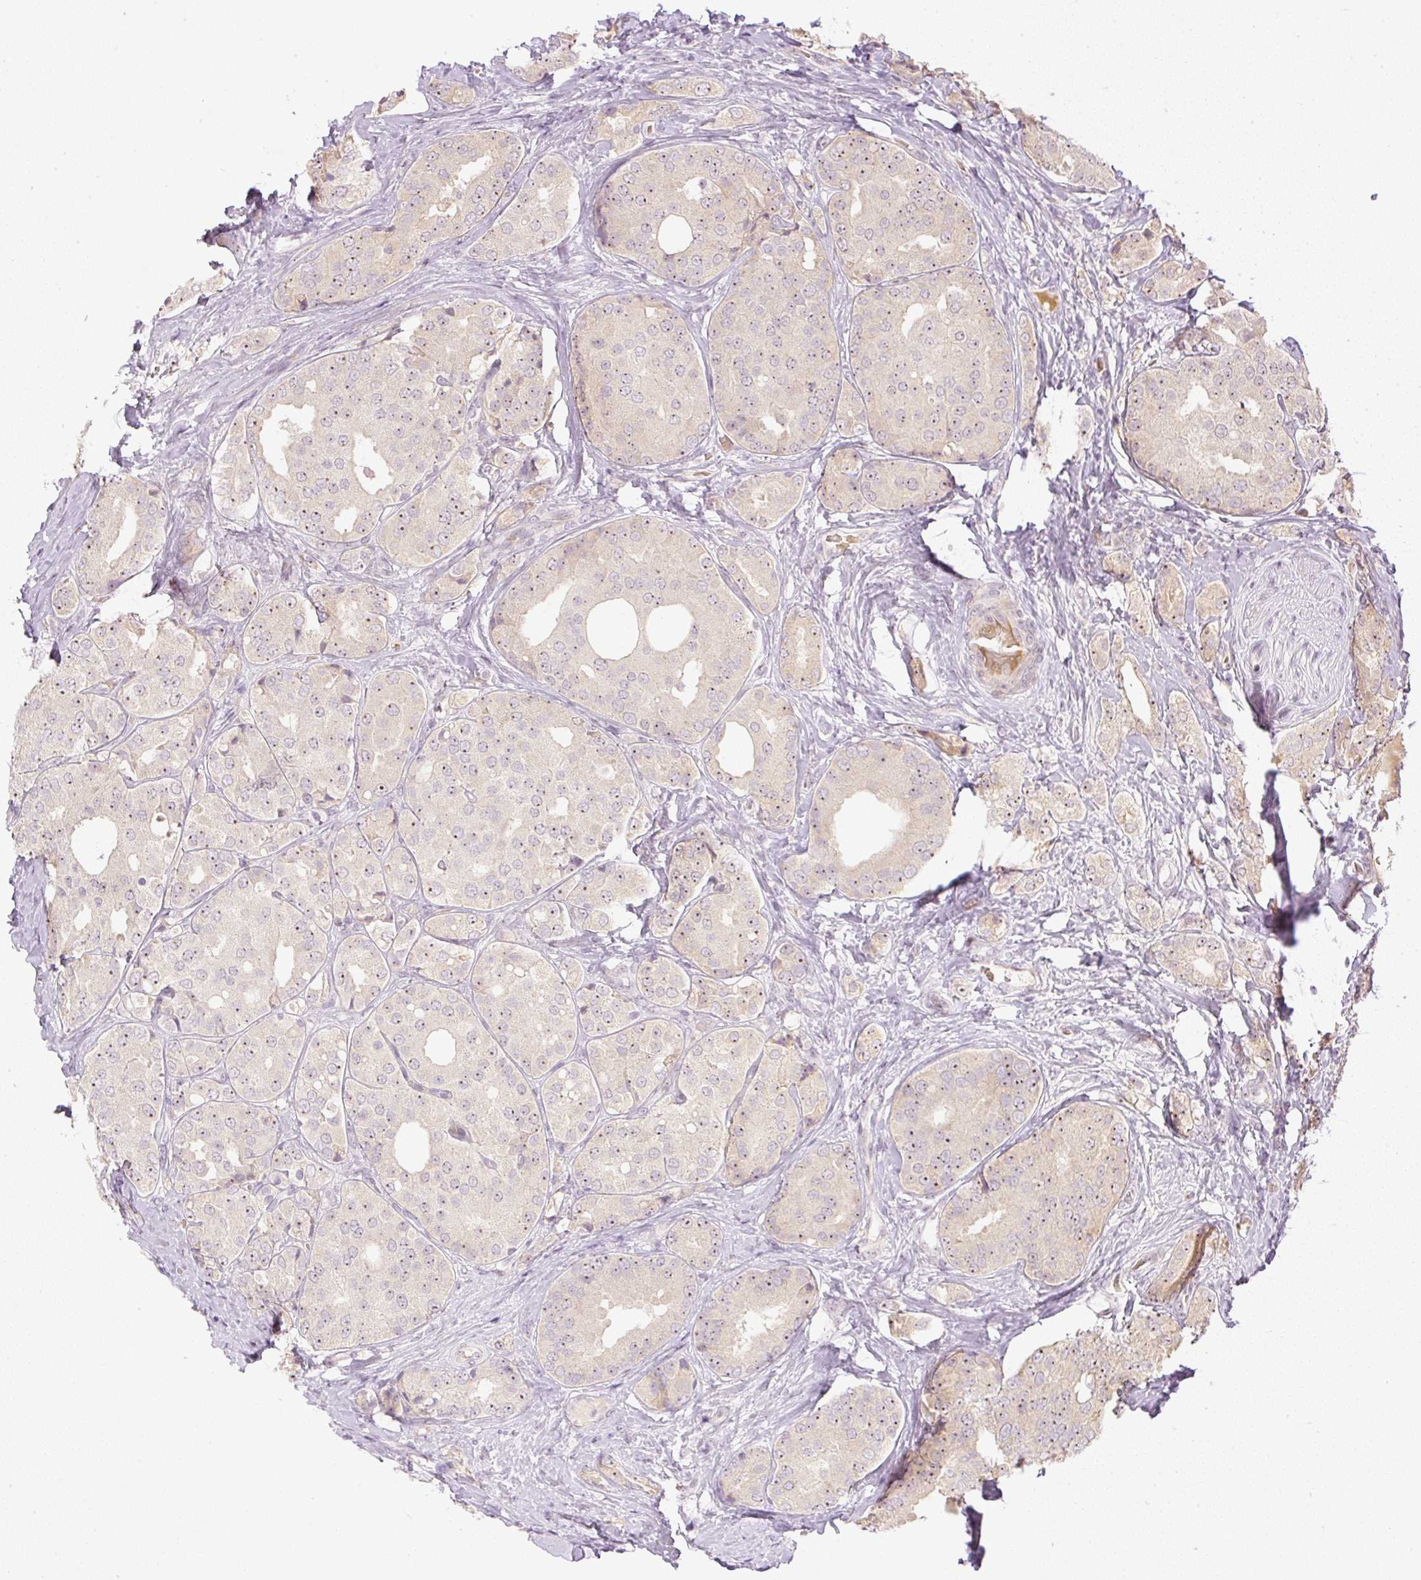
{"staining": {"intensity": "moderate", "quantity": "25%-75%", "location": "nuclear"}, "tissue": "prostate cancer", "cell_type": "Tumor cells", "image_type": "cancer", "snomed": [{"axis": "morphology", "description": "Adenocarcinoma, High grade"}, {"axis": "topography", "description": "Prostate"}], "caption": "Immunohistochemistry staining of high-grade adenocarcinoma (prostate), which exhibits medium levels of moderate nuclear expression in about 25%-75% of tumor cells indicating moderate nuclear protein staining. The staining was performed using DAB (3,3'-diaminobenzidine) (brown) for protein detection and nuclei were counterstained in hematoxylin (blue).", "gene": "AAR2", "patient": {"sex": "male", "age": 63}}